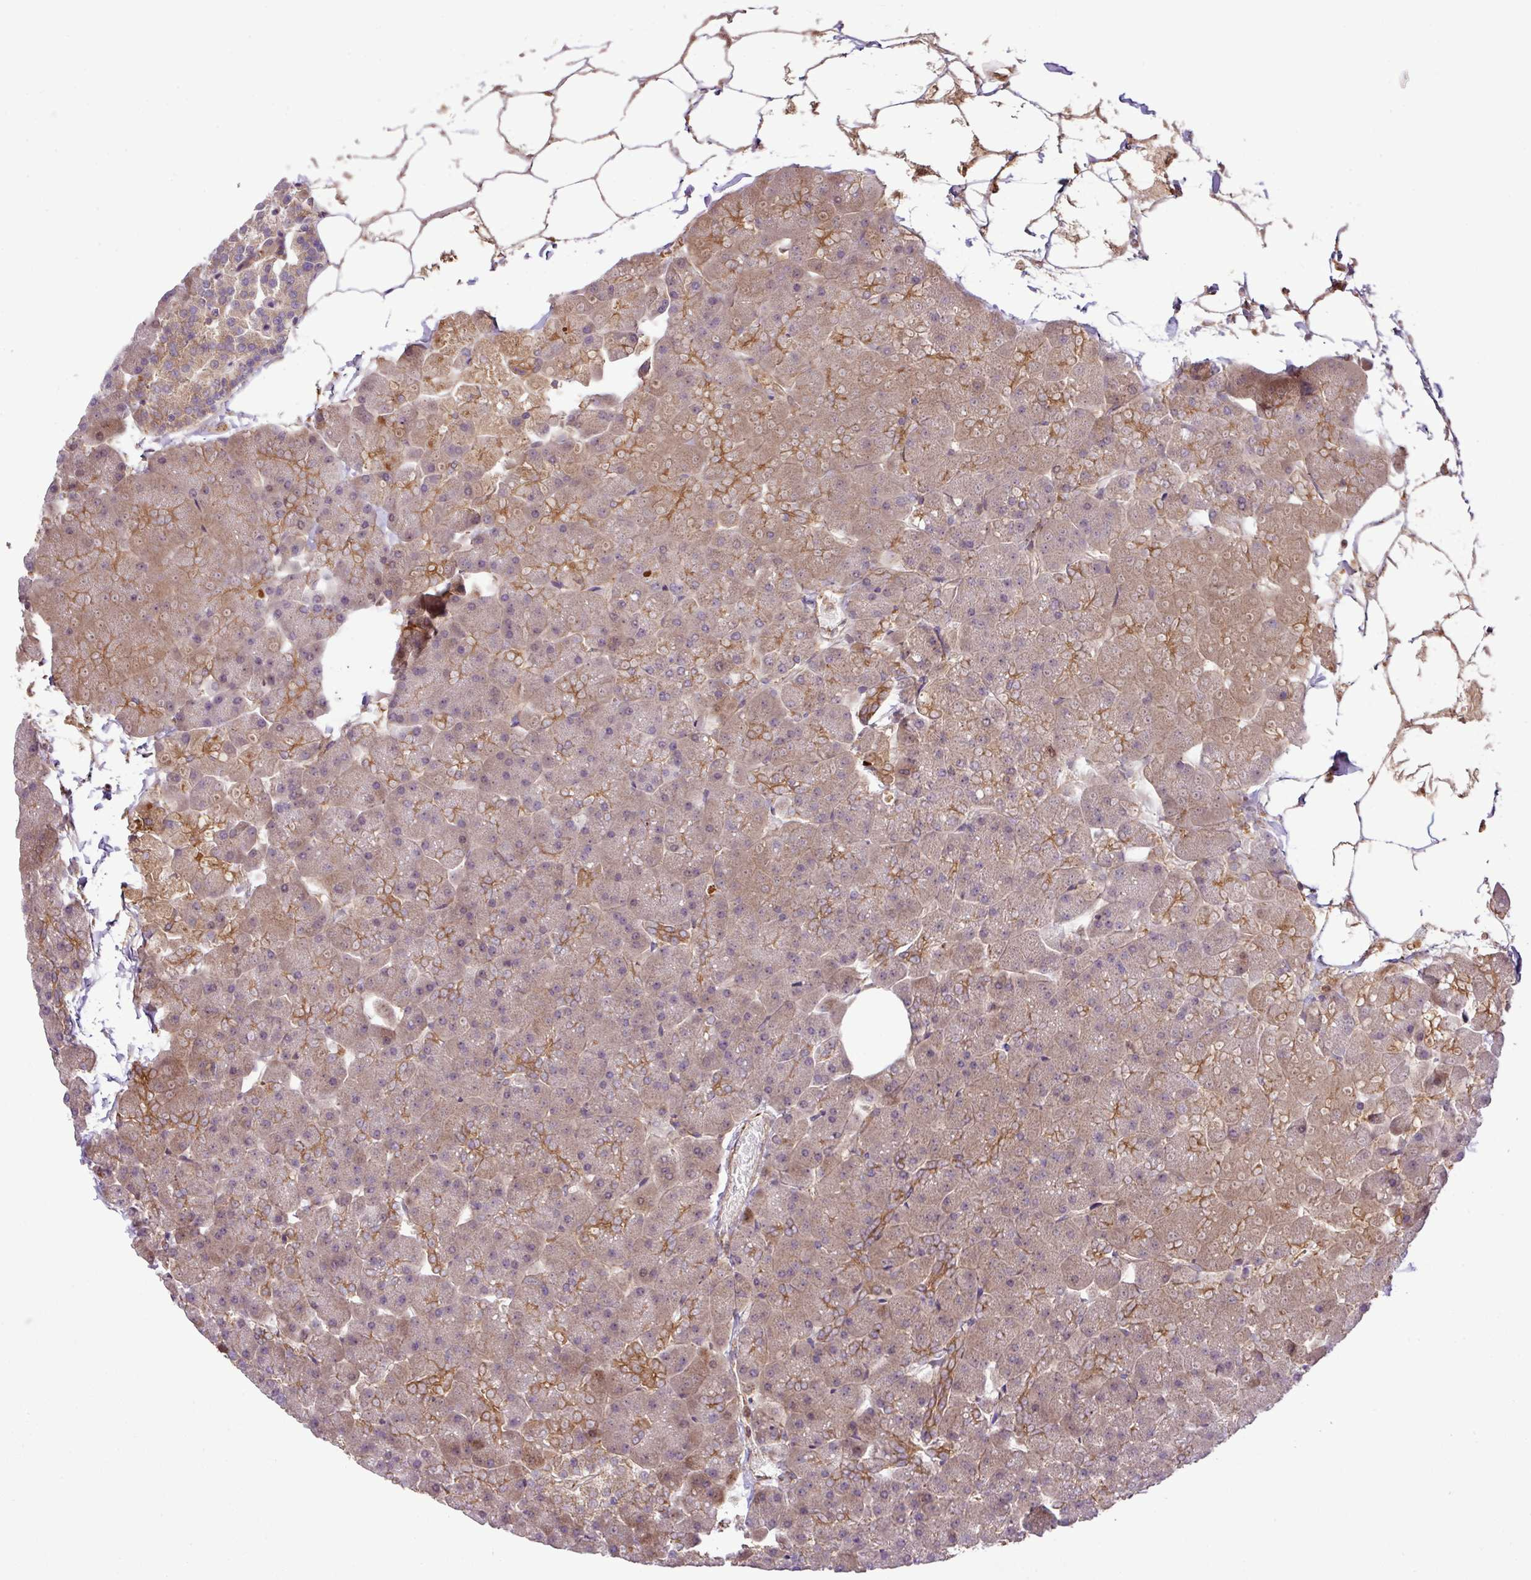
{"staining": {"intensity": "moderate", "quantity": "25%-75%", "location": "cytoplasmic/membranous,nuclear"}, "tissue": "pancreas", "cell_type": "Exocrine glandular cells", "image_type": "normal", "snomed": [{"axis": "morphology", "description": "Normal tissue, NOS"}, {"axis": "topography", "description": "Pancreas"}], "caption": "IHC micrograph of unremarkable pancreas stained for a protein (brown), which demonstrates medium levels of moderate cytoplasmic/membranous,nuclear expression in approximately 25%-75% of exocrine glandular cells.", "gene": "ZNF266", "patient": {"sex": "male", "age": 35}}